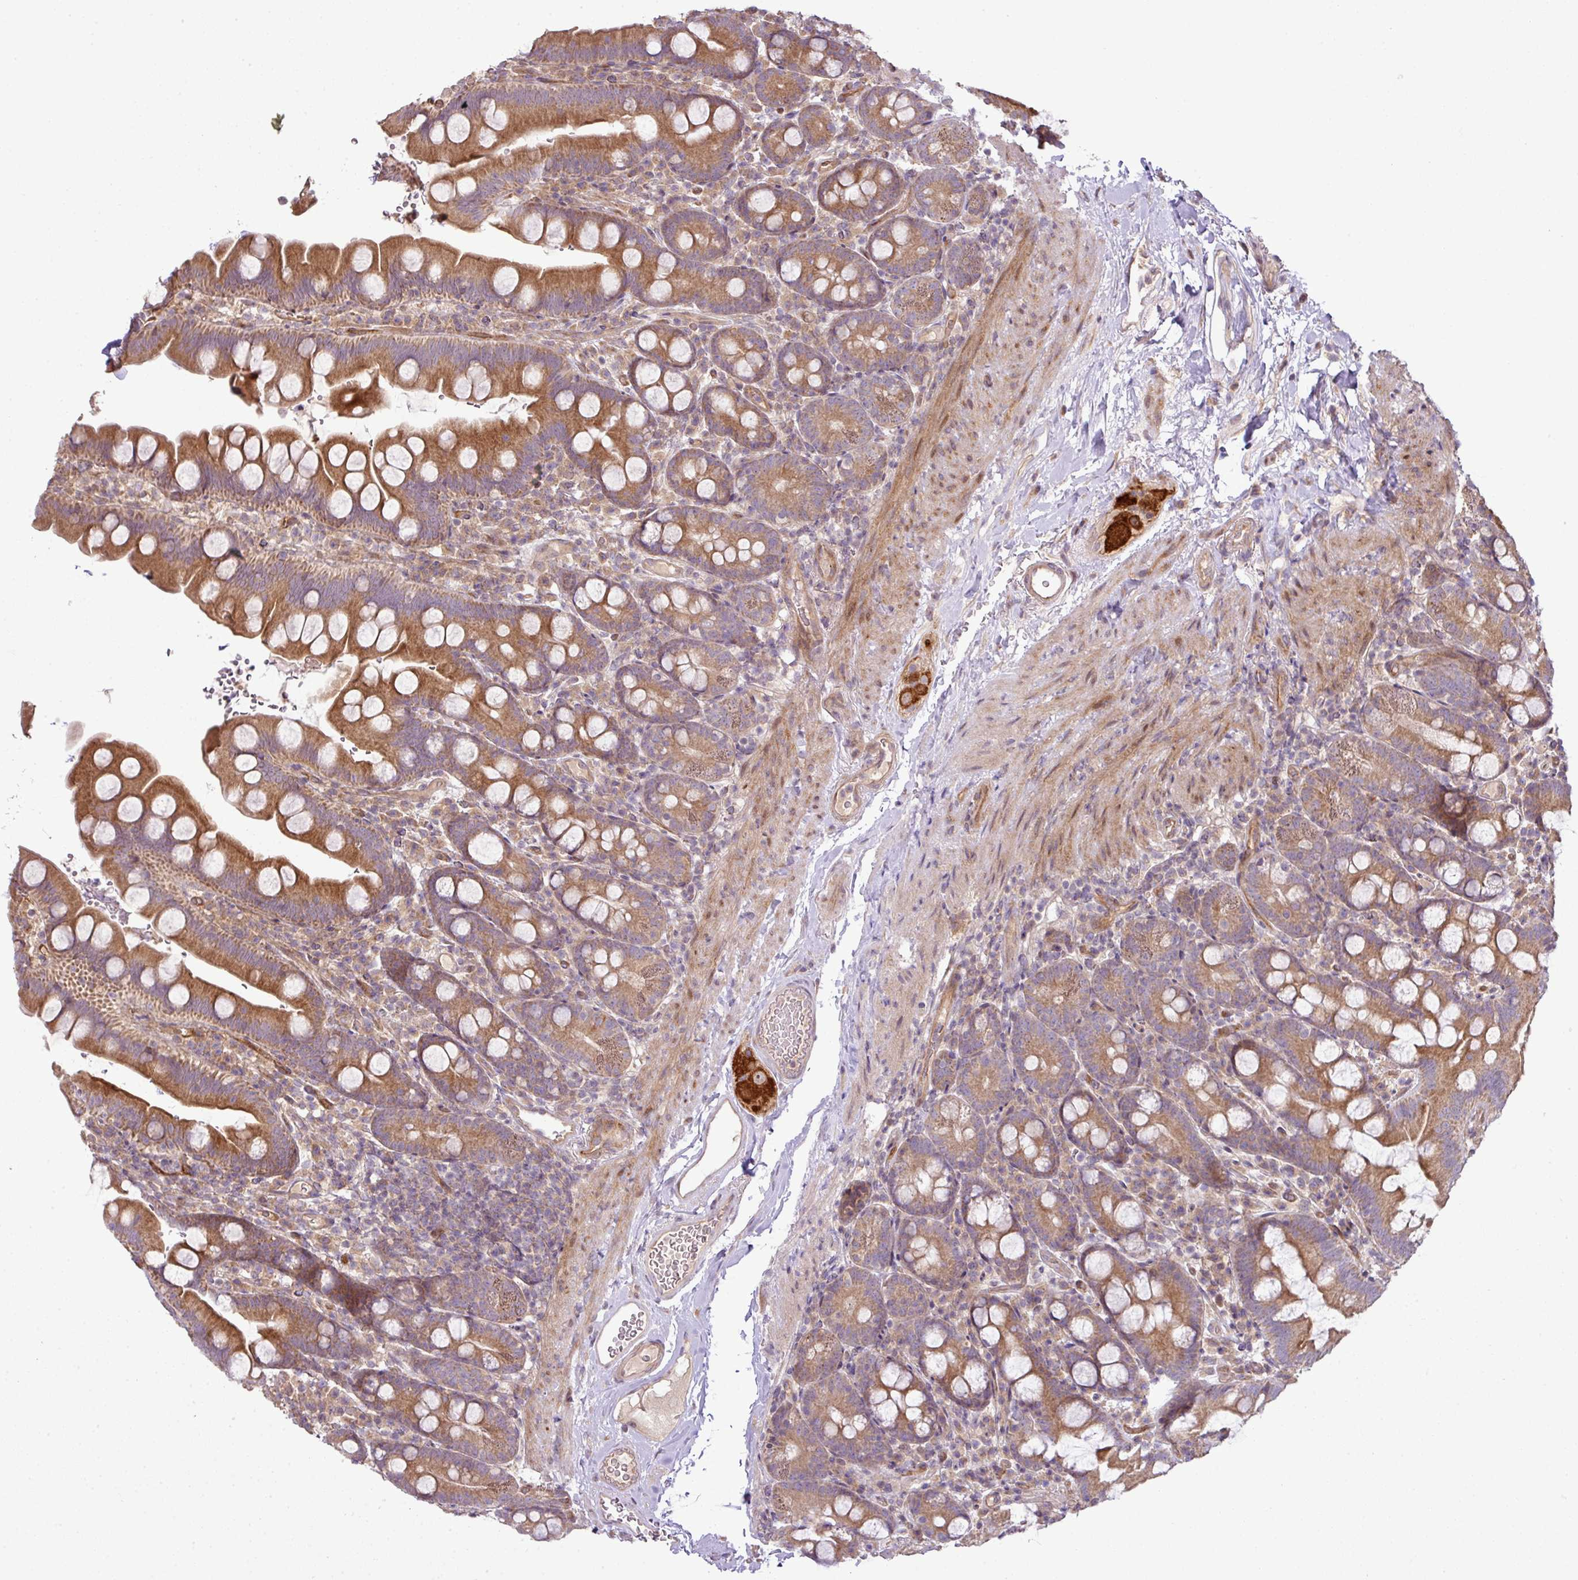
{"staining": {"intensity": "moderate", "quantity": ">75%", "location": "cytoplasmic/membranous"}, "tissue": "small intestine", "cell_type": "Glandular cells", "image_type": "normal", "snomed": [{"axis": "morphology", "description": "Normal tissue, NOS"}, {"axis": "topography", "description": "Small intestine"}], "caption": "Immunohistochemical staining of unremarkable human small intestine demonstrates moderate cytoplasmic/membranous protein staining in about >75% of glandular cells.", "gene": "COX18", "patient": {"sex": "female", "age": 68}}